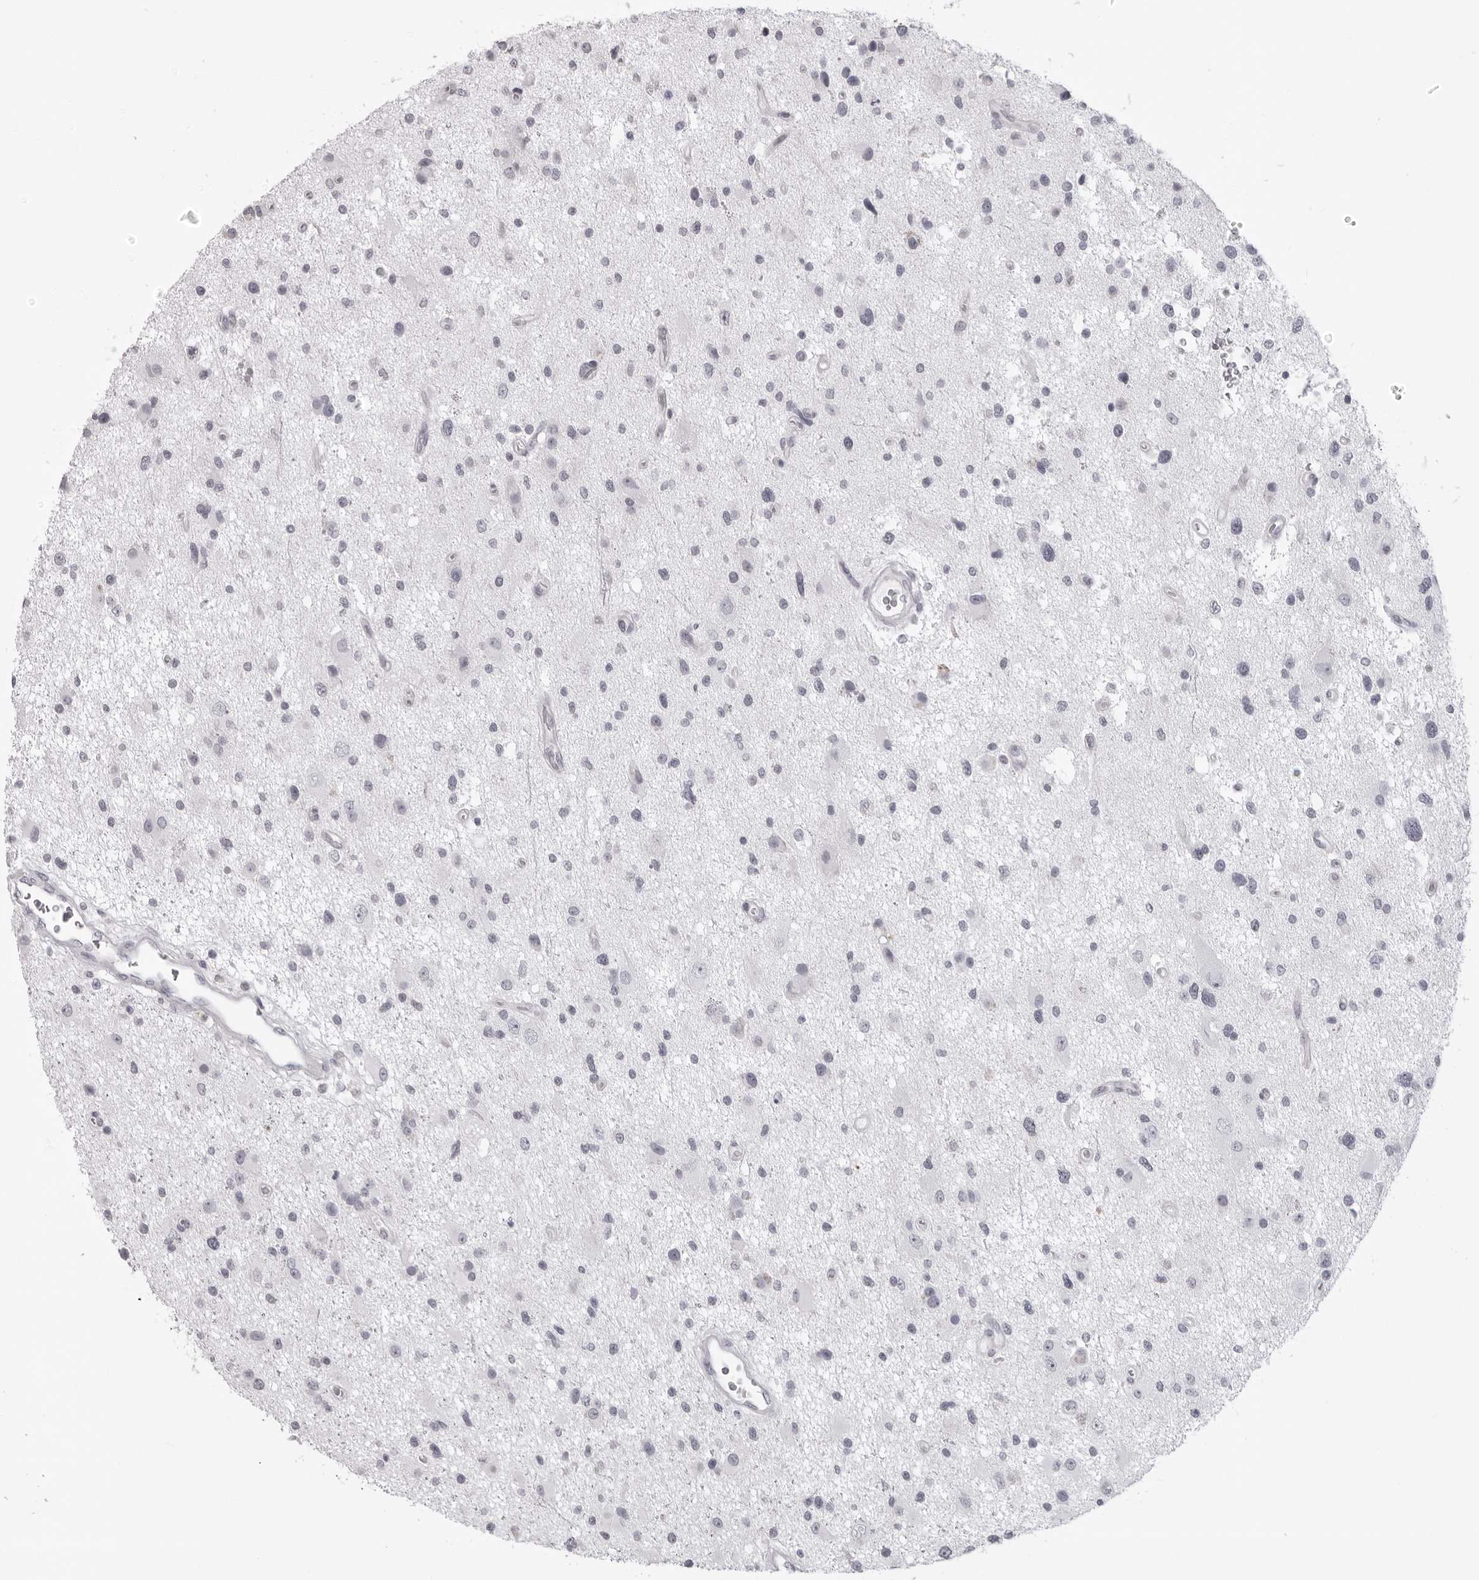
{"staining": {"intensity": "negative", "quantity": "none", "location": "none"}, "tissue": "glioma", "cell_type": "Tumor cells", "image_type": "cancer", "snomed": [{"axis": "morphology", "description": "Glioma, malignant, High grade"}, {"axis": "topography", "description": "Brain"}], "caption": "Human high-grade glioma (malignant) stained for a protein using immunohistochemistry reveals no staining in tumor cells.", "gene": "DNALI1", "patient": {"sex": "male", "age": 33}}